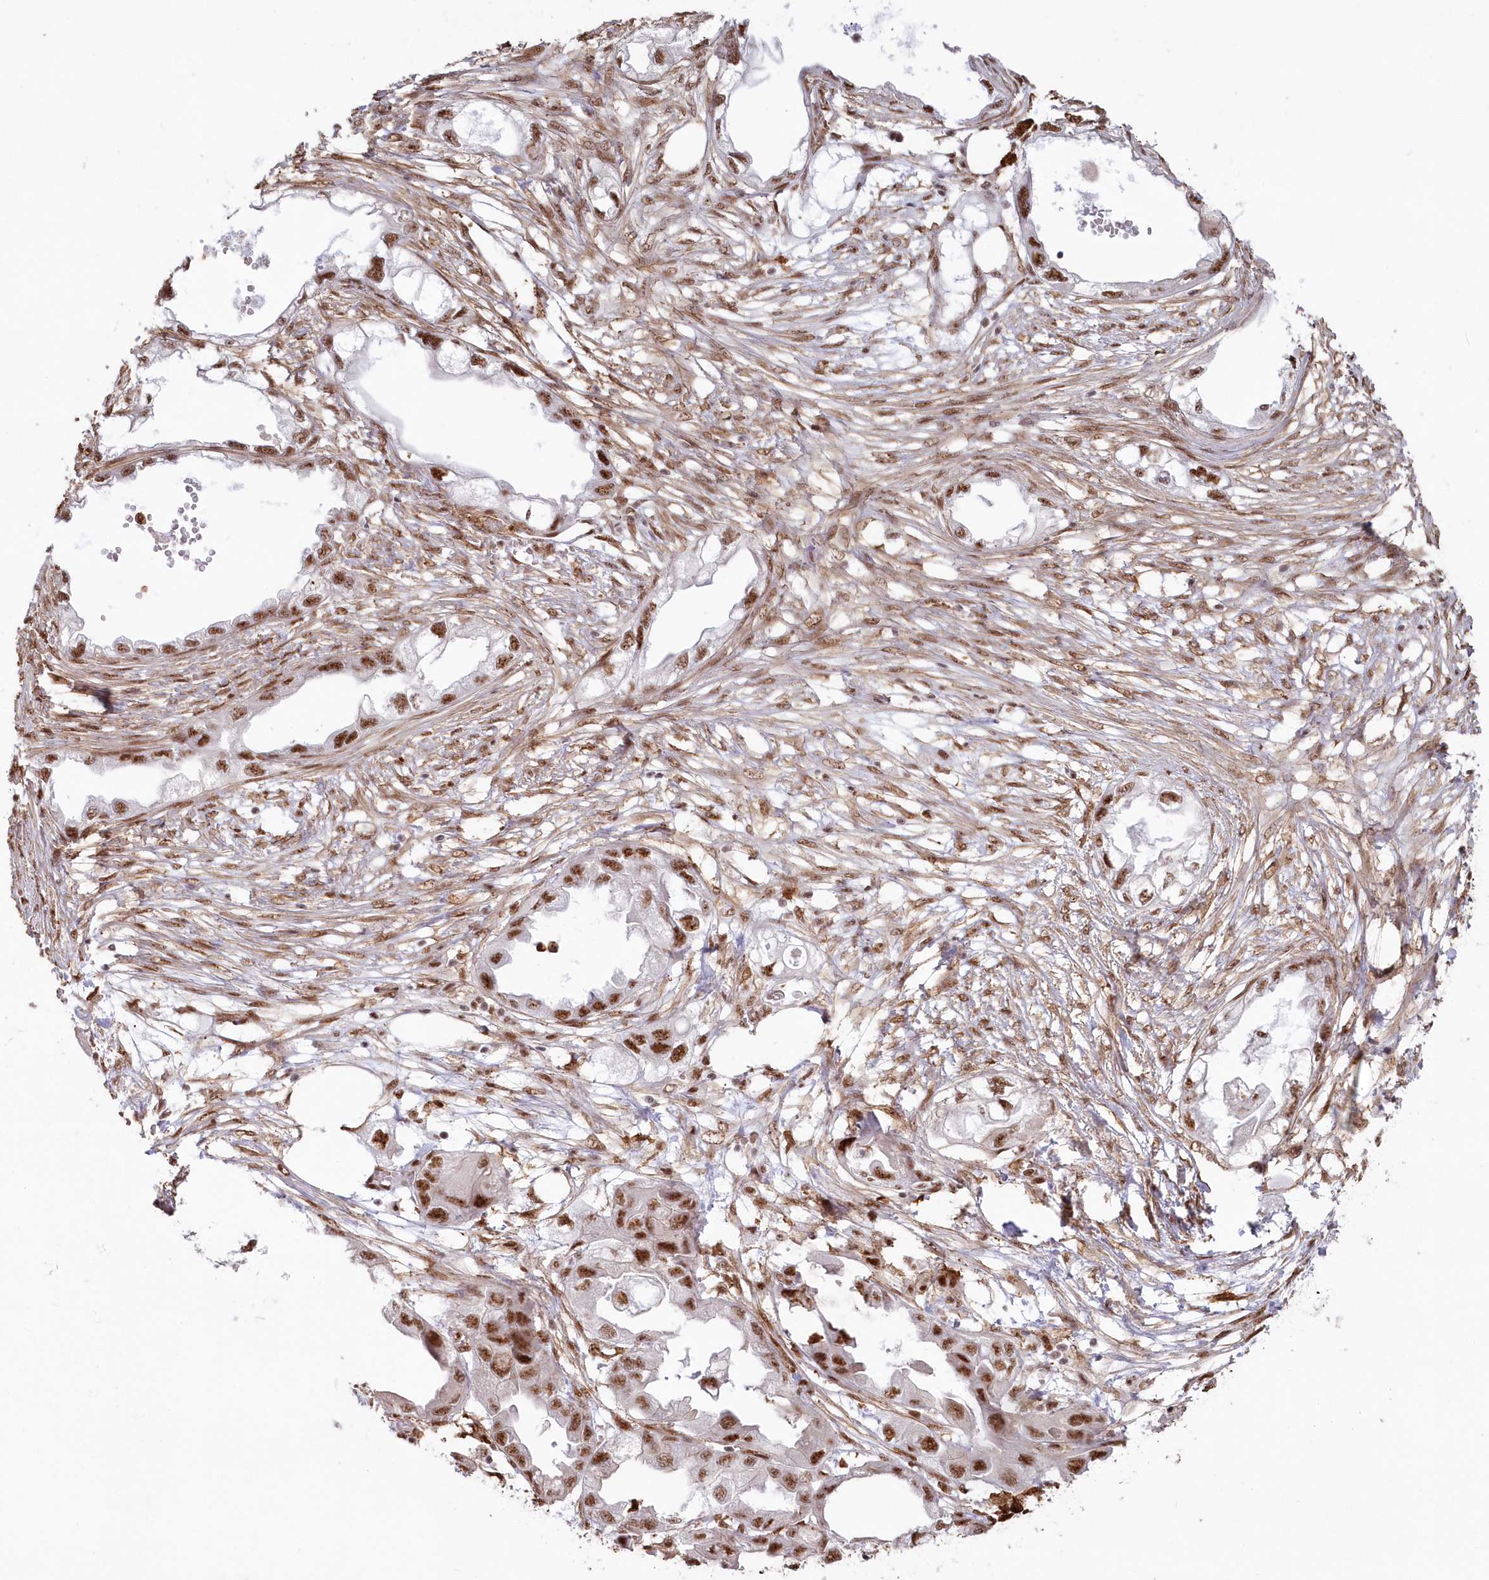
{"staining": {"intensity": "strong", "quantity": ">75%", "location": "nuclear"}, "tissue": "endometrial cancer", "cell_type": "Tumor cells", "image_type": "cancer", "snomed": [{"axis": "morphology", "description": "Adenocarcinoma, NOS"}, {"axis": "morphology", "description": "Adenocarcinoma, metastatic, NOS"}, {"axis": "topography", "description": "Adipose tissue"}, {"axis": "topography", "description": "Endometrium"}], "caption": "A histopathology image of metastatic adenocarcinoma (endometrial) stained for a protein exhibits strong nuclear brown staining in tumor cells.", "gene": "DDX46", "patient": {"sex": "female", "age": 67}}